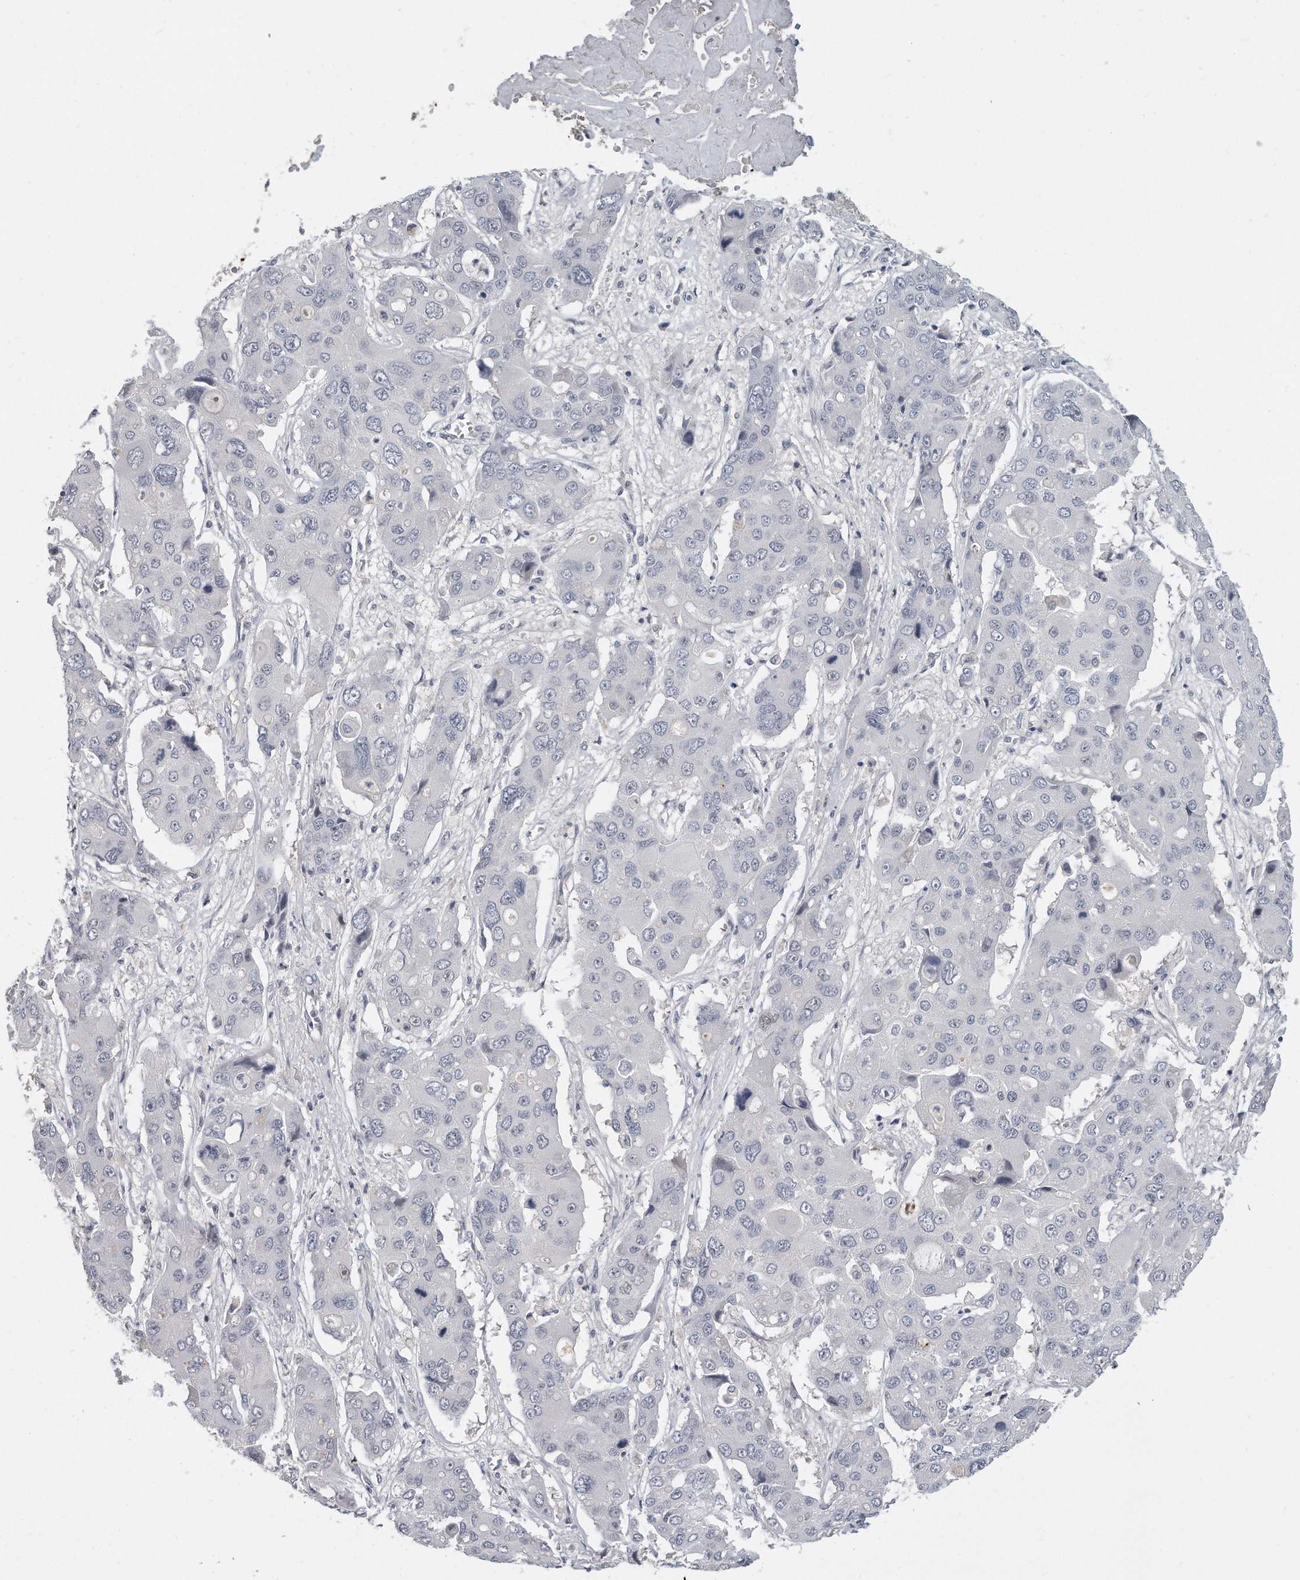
{"staining": {"intensity": "negative", "quantity": "none", "location": "none"}, "tissue": "liver cancer", "cell_type": "Tumor cells", "image_type": "cancer", "snomed": [{"axis": "morphology", "description": "Cholangiocarcinoma"}, {"axis": "topography", "description": "Liver"}], "caption": "IHC image of liver cholangiocarcinoma stained for a protein (brown), which exhibits no expression in tumor cells.", "gene": "KLHL7", "patient": {"sex": "male", "age": 67}}